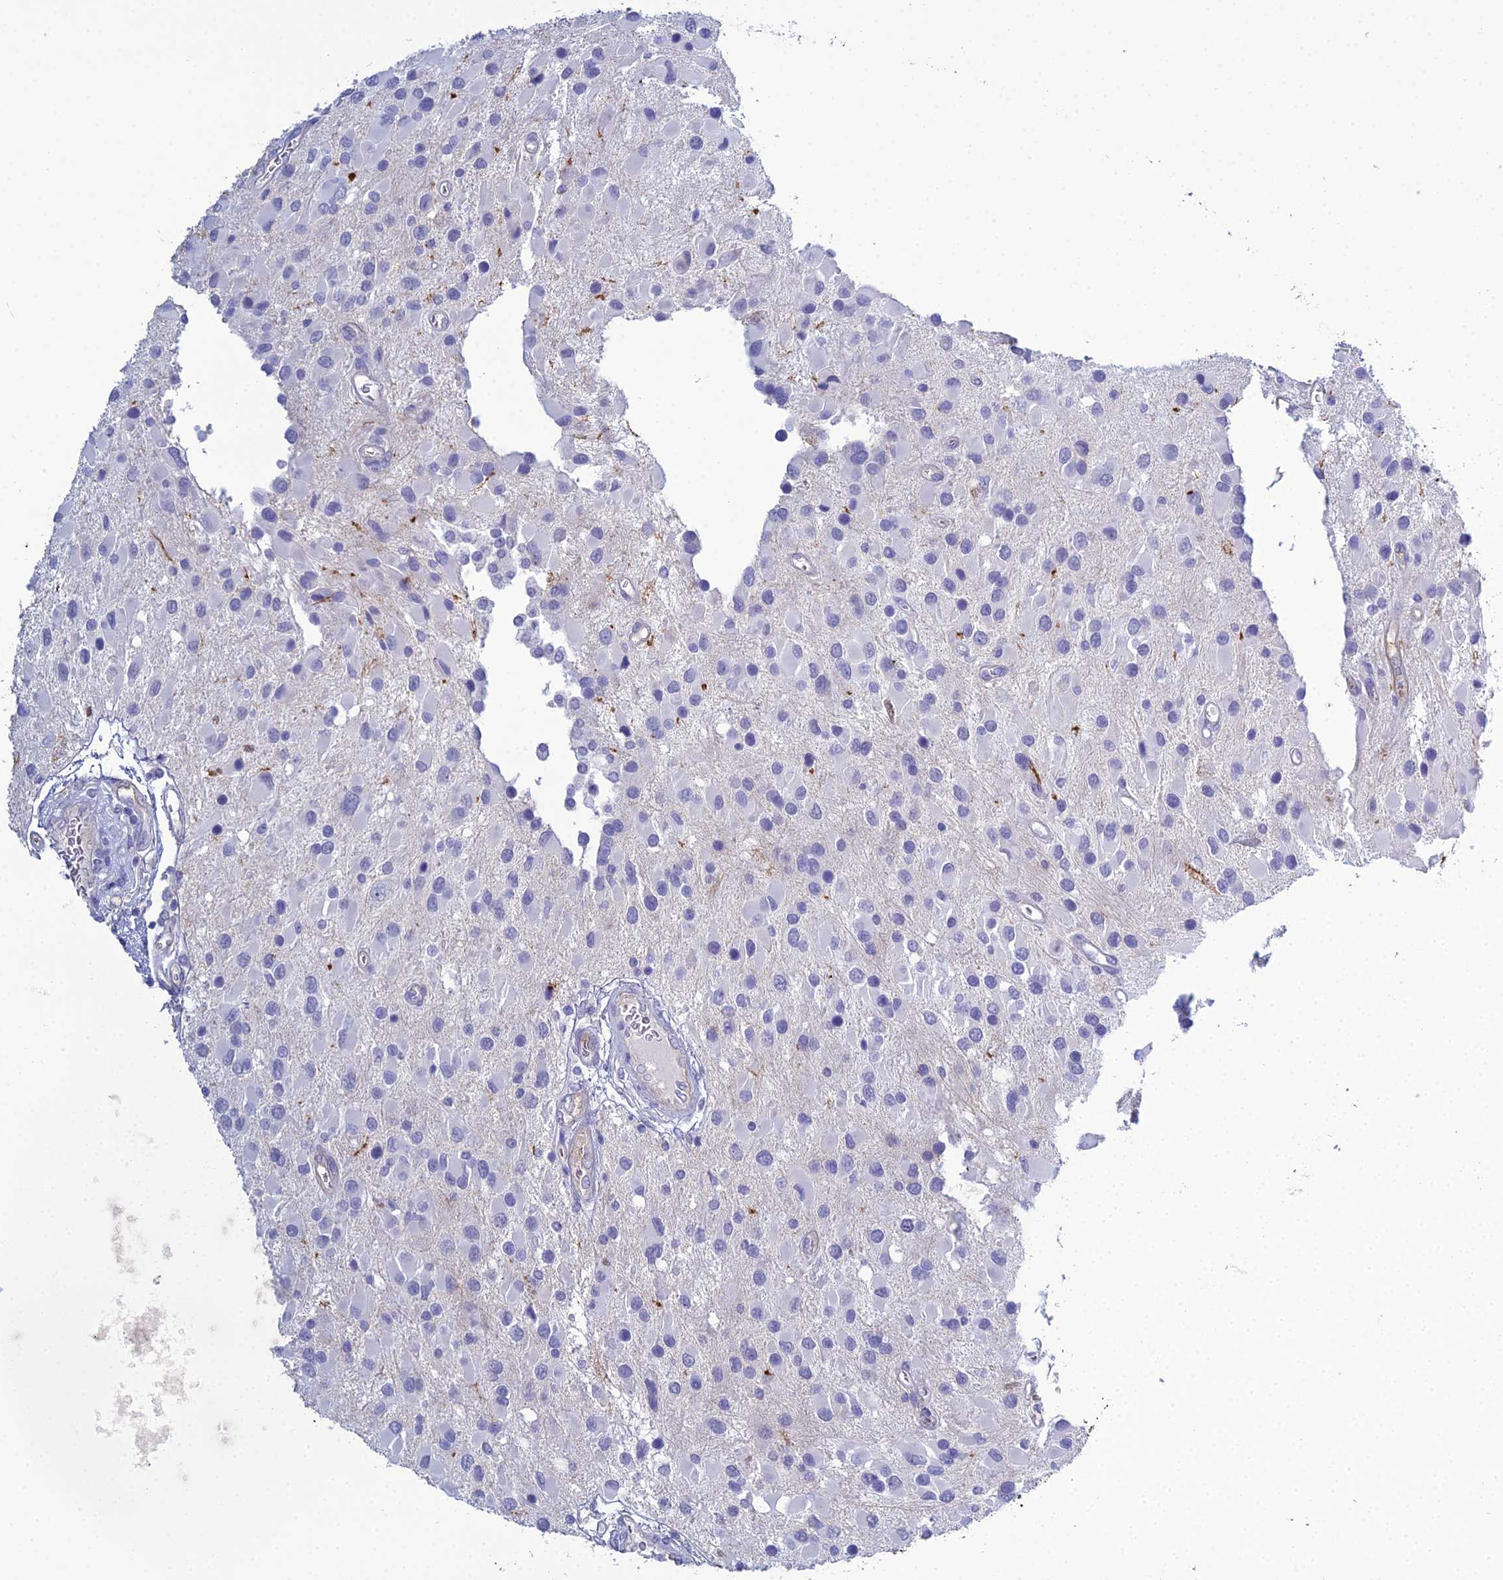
{"staining": {"intensity": "negative", "quantity": "none", "location": "none"}, "tissue": "glioma", "cell_type": "Tumor cells", "image_type": "cancer", "snomed": [{"axis": "morphology", "description": "Glioma, malignant, High grade"}, {"axis": "topography", "description": "Brain"}], "caption": "Glioma was stained to show a protein in brown. There is no significant expression in tumor cells.", "gene": "ACE", "patient": {"sex": "male", "age": 53}}